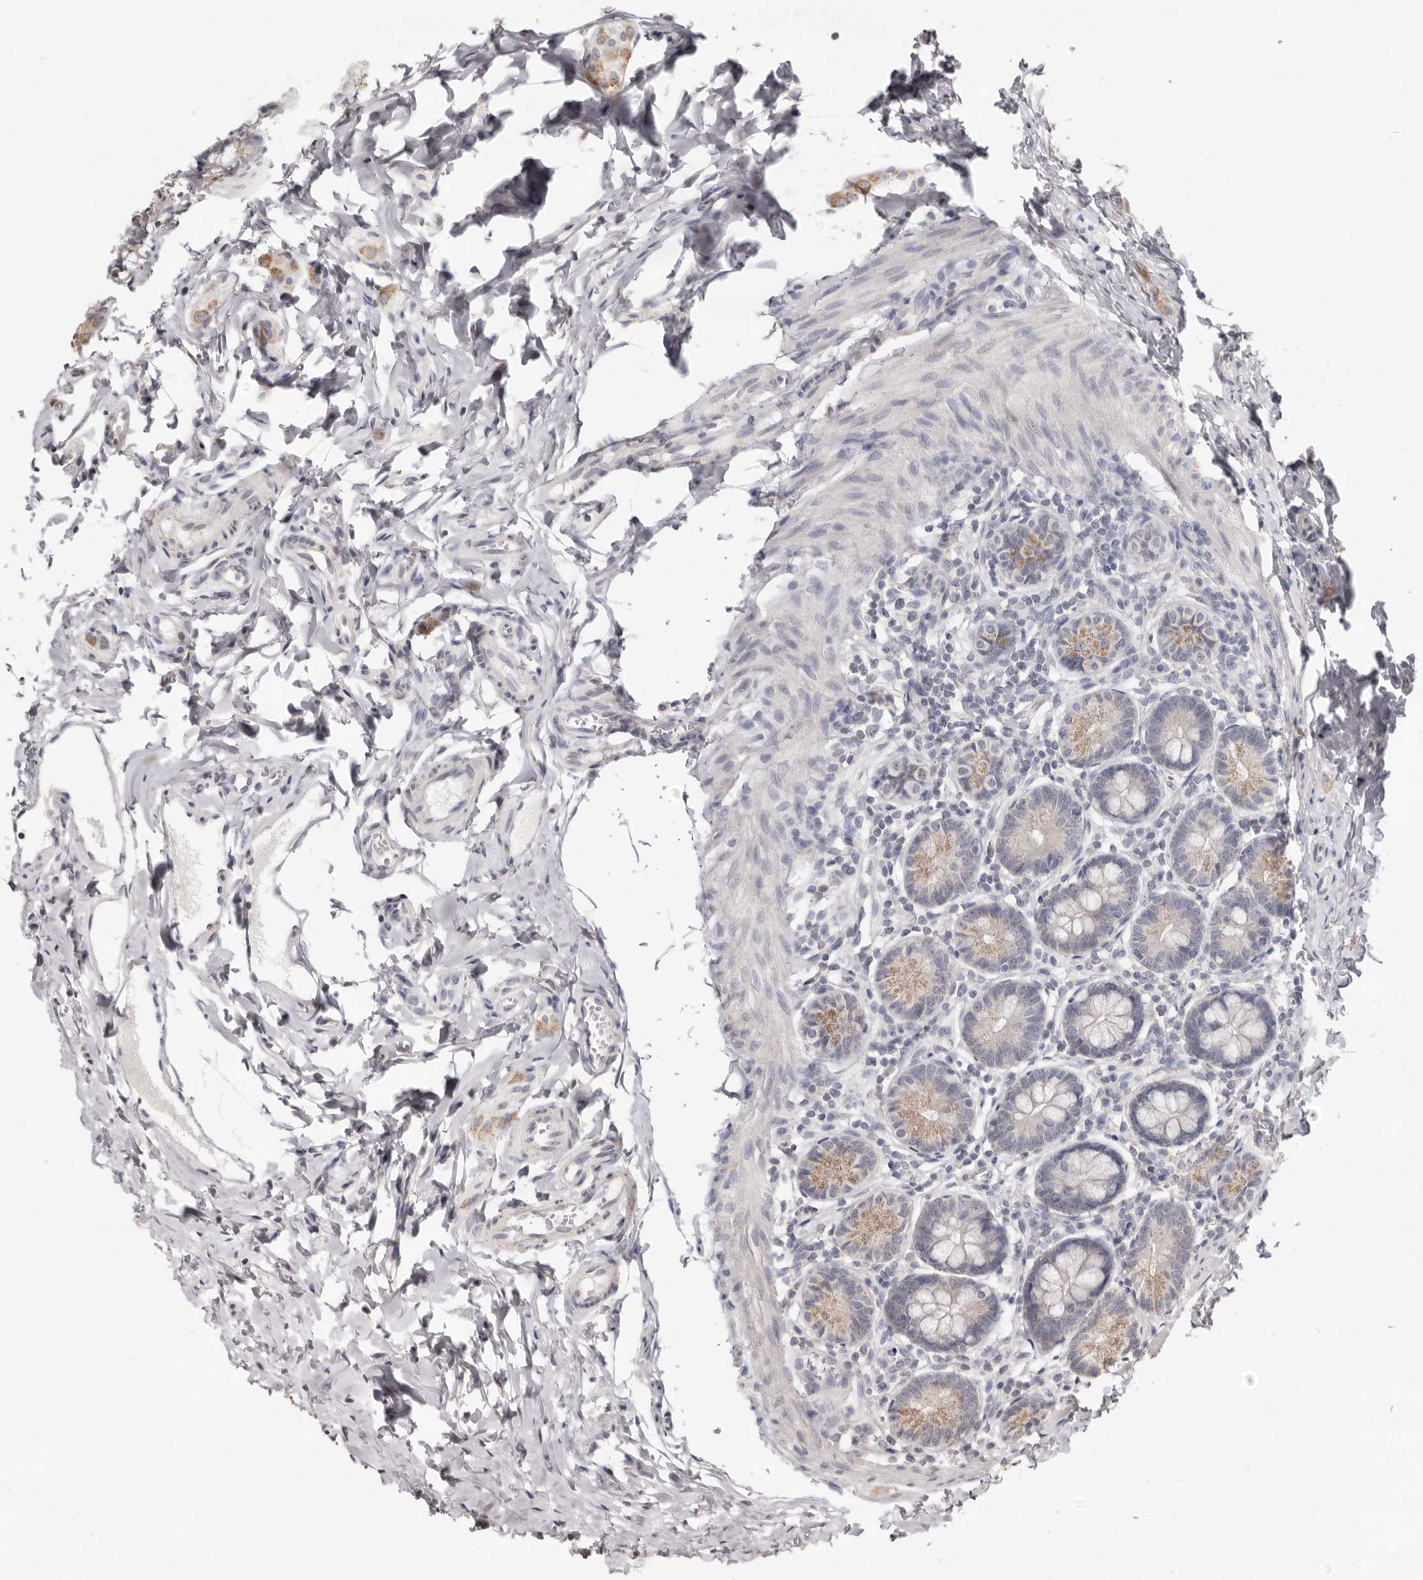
{"staining": {"intensity": "weak", "quantity": "<25%", "location": "cytoplasmic/membranous"}, "tissue": "small intestine", "cell_type": "Glandular cells", "image_type": "normal", "snomed": [{"axis": "morphology", "description": "Normal tissue, NOS"}, {"axis": "topography", "description": "Small intestine"}], "caption": "IHC photomicrograph of unremarkable human small intestine stained for a protein (brown), which exhibits no expression in glandular cells.", "gene": "LINGO2", "patient": {"sex": "male", "age": 7}}